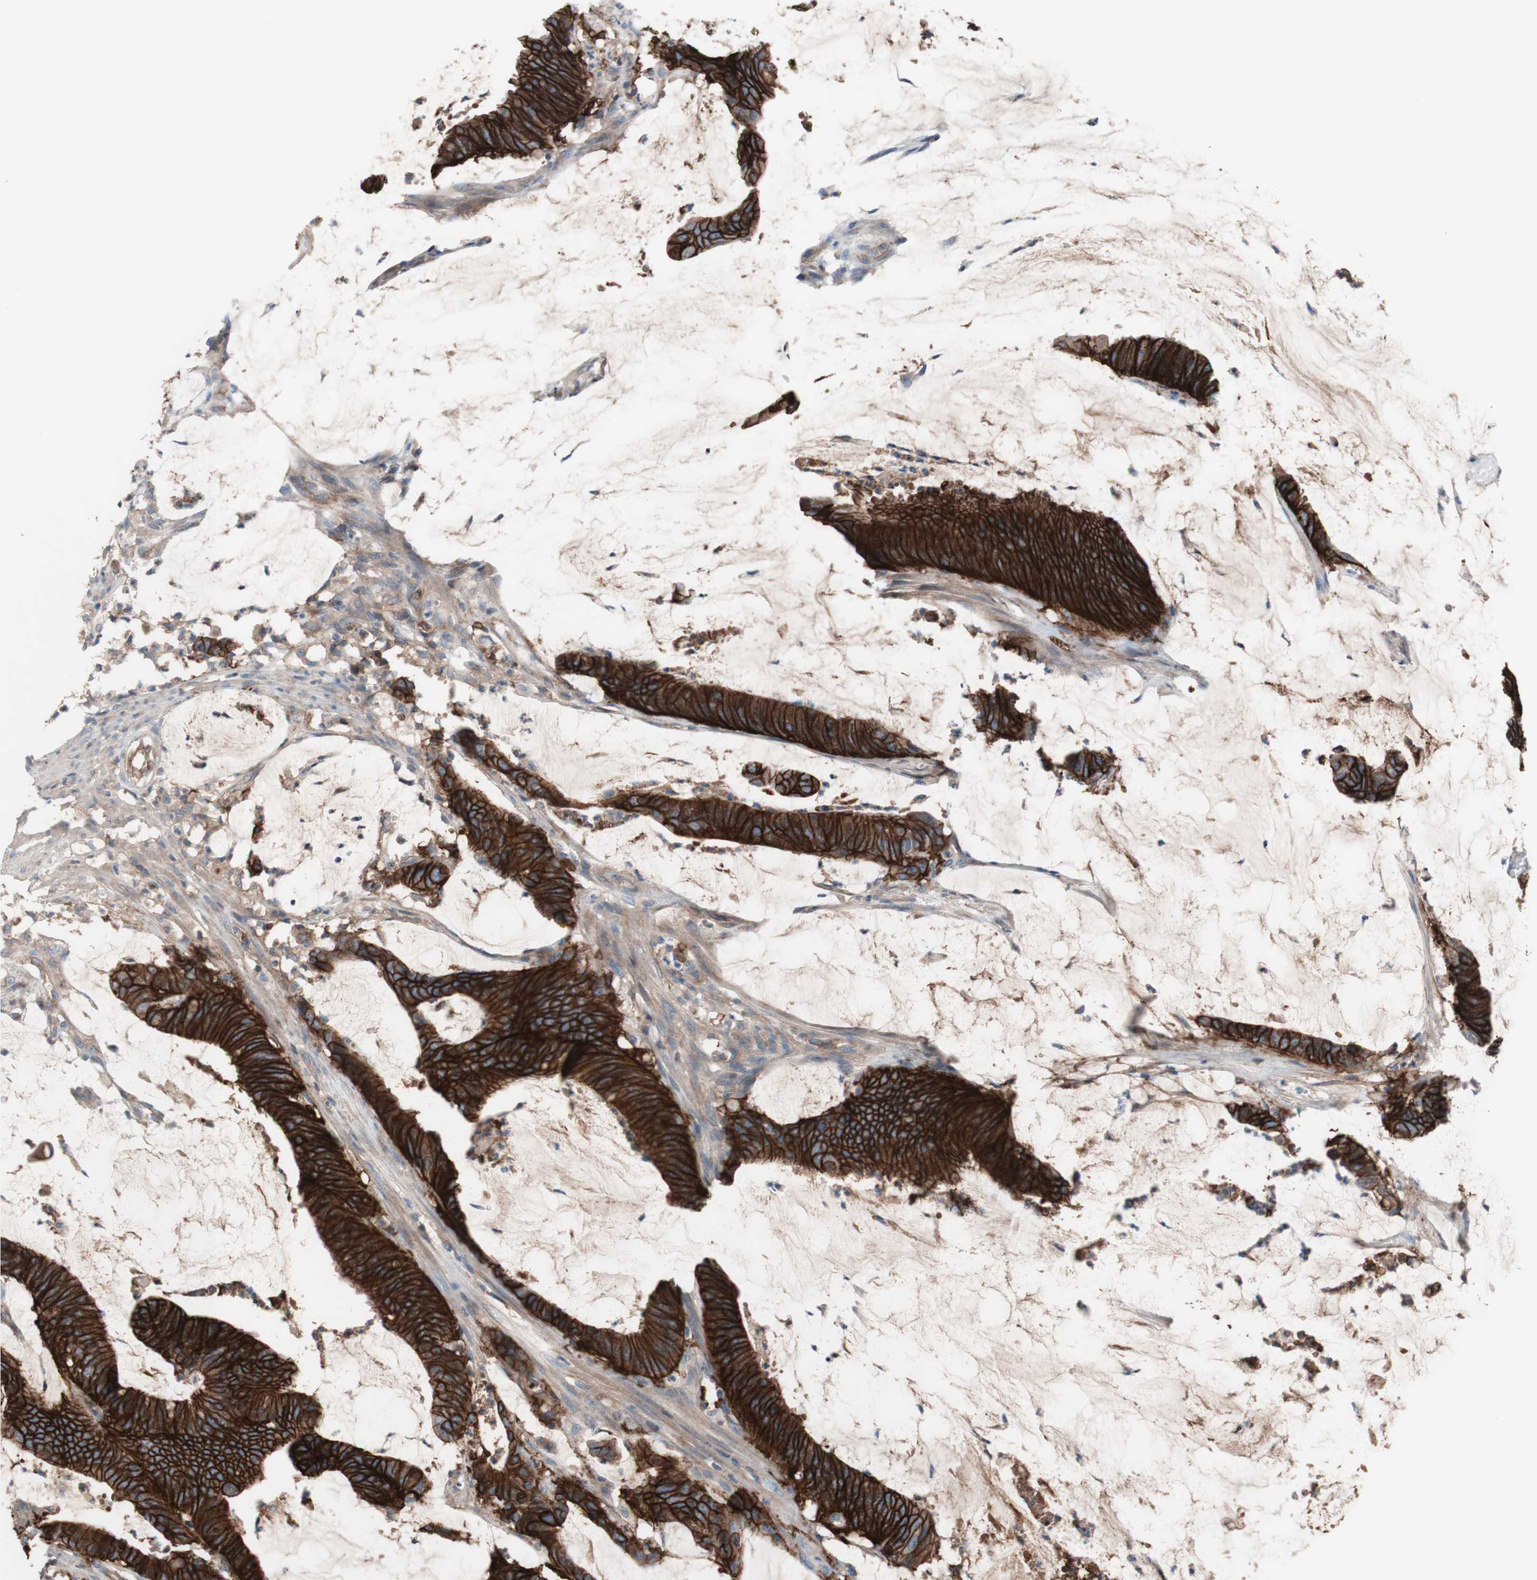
{"staining": {"intensity": "strong", "quantity": ">75%", "location": "cytoplasmic/membranous"}, "tissue": "colorectal cancer", "cell_type": "Tumor cells", "image_type": "cancer", "snomed": [{"axis": "morphology", "description": "Adenocarcinoma, NOS"}, {"axis": "topography", "description": "Rectum"}], "caption": "Colorectal cancer (adenocarcinoma) stained with DAB immunohistochemistry (IHC) reveals high levels of strong cytoplasmic/membranous positivity in approximately >75% of tumor cells.", "gene": "CD46", "patient": {"sex": "female", "age": 66}}